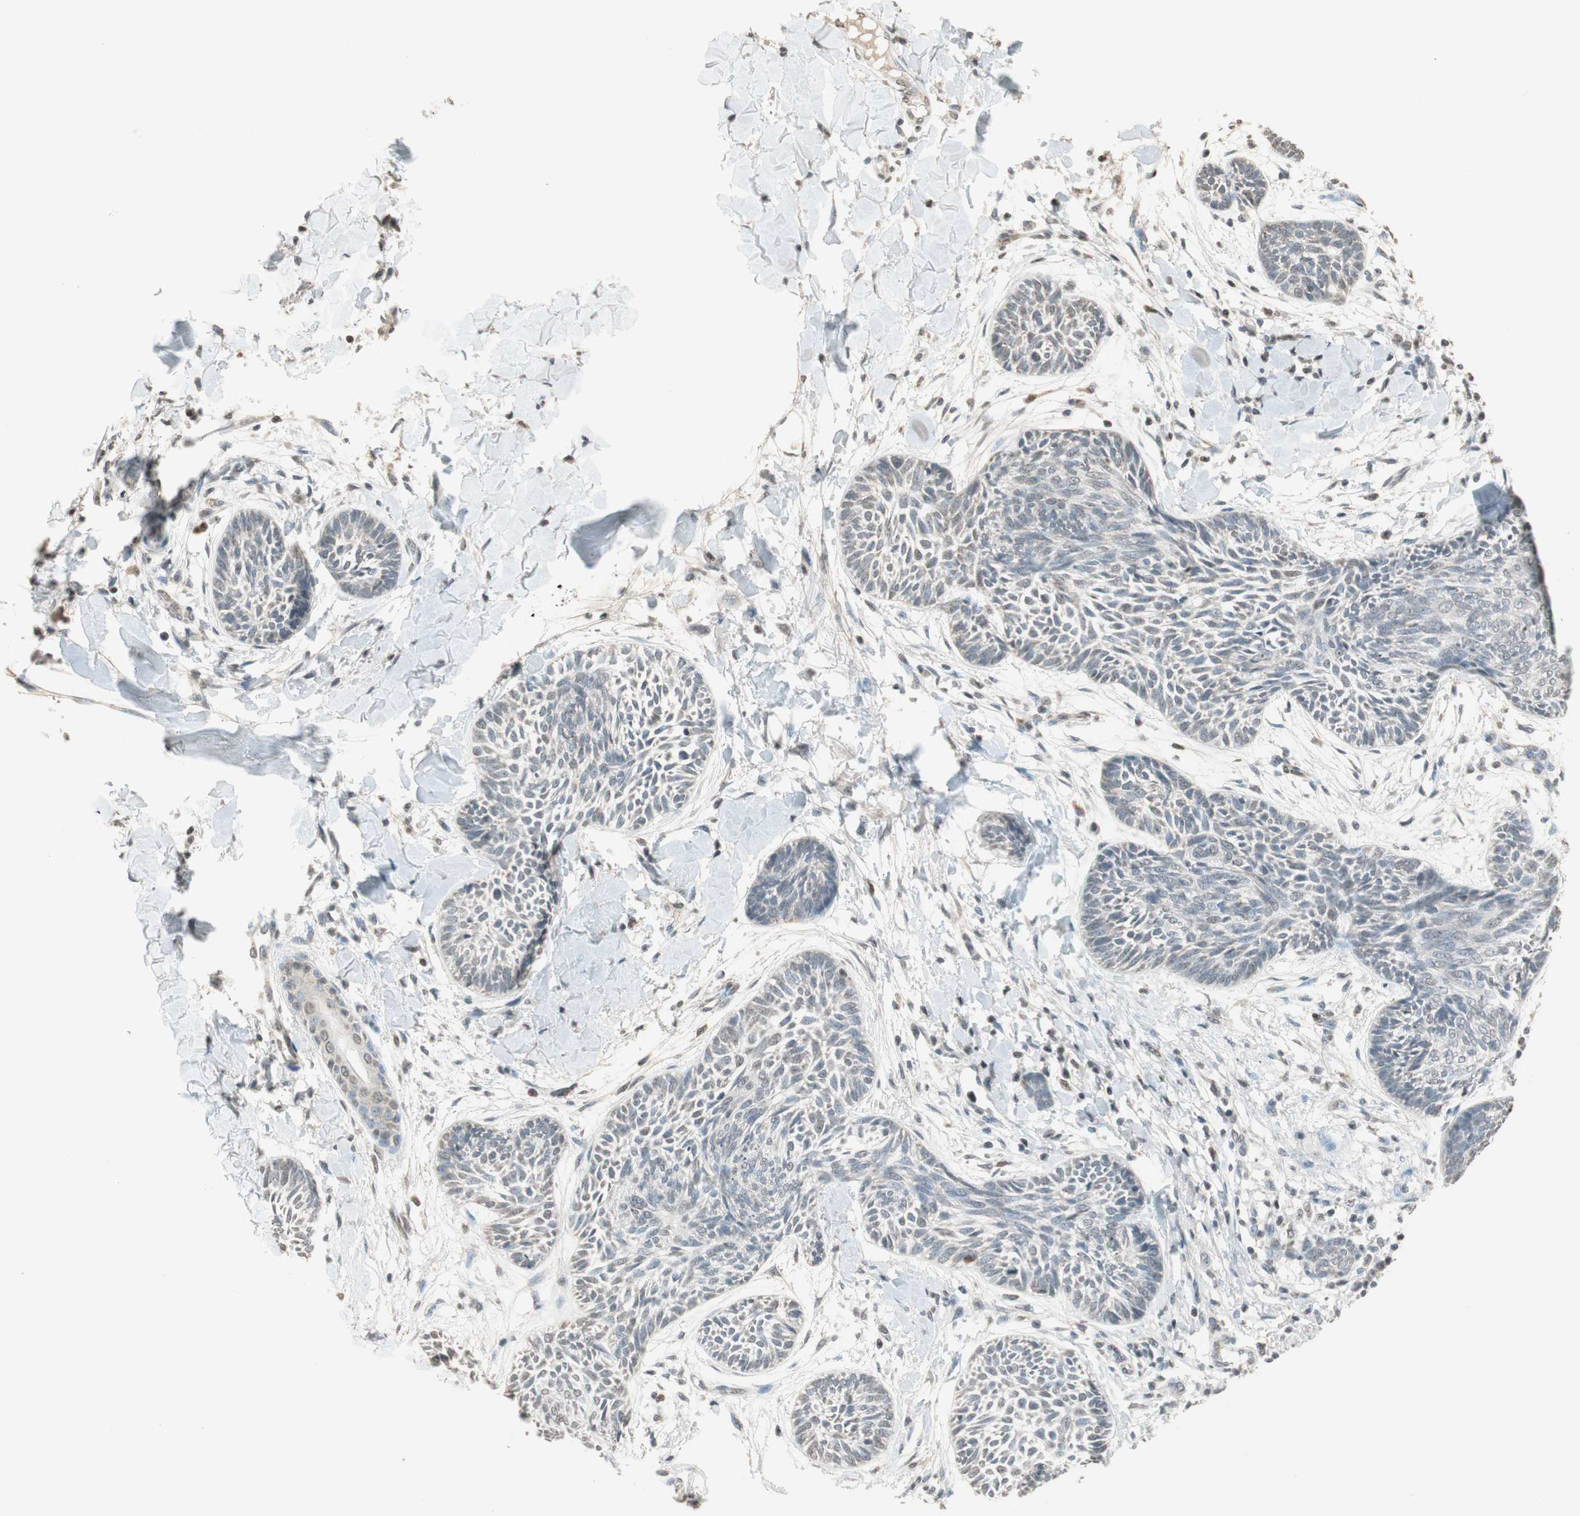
{"staining": {"intensity": "weak", "quantity": "<25%", "location": "nuclear"}, "tissue": "skin cancer", "cell_type": "Tumor cells", "image_type": "cancer", "snomed": [{"axis": "morphology", "description": "Papilloma, NOS"}, {"axis": "morphology", "description": "Basal cell carcinoma"}, {"axis": "topography", "description": "Skin"}], "caption": "A micrograph of skin cancer (papilloma) stained for a protein reveals no brown staining in tumor cells.", "gene": "PRELID1", "patient": {"sex": "male", "age": 87}}